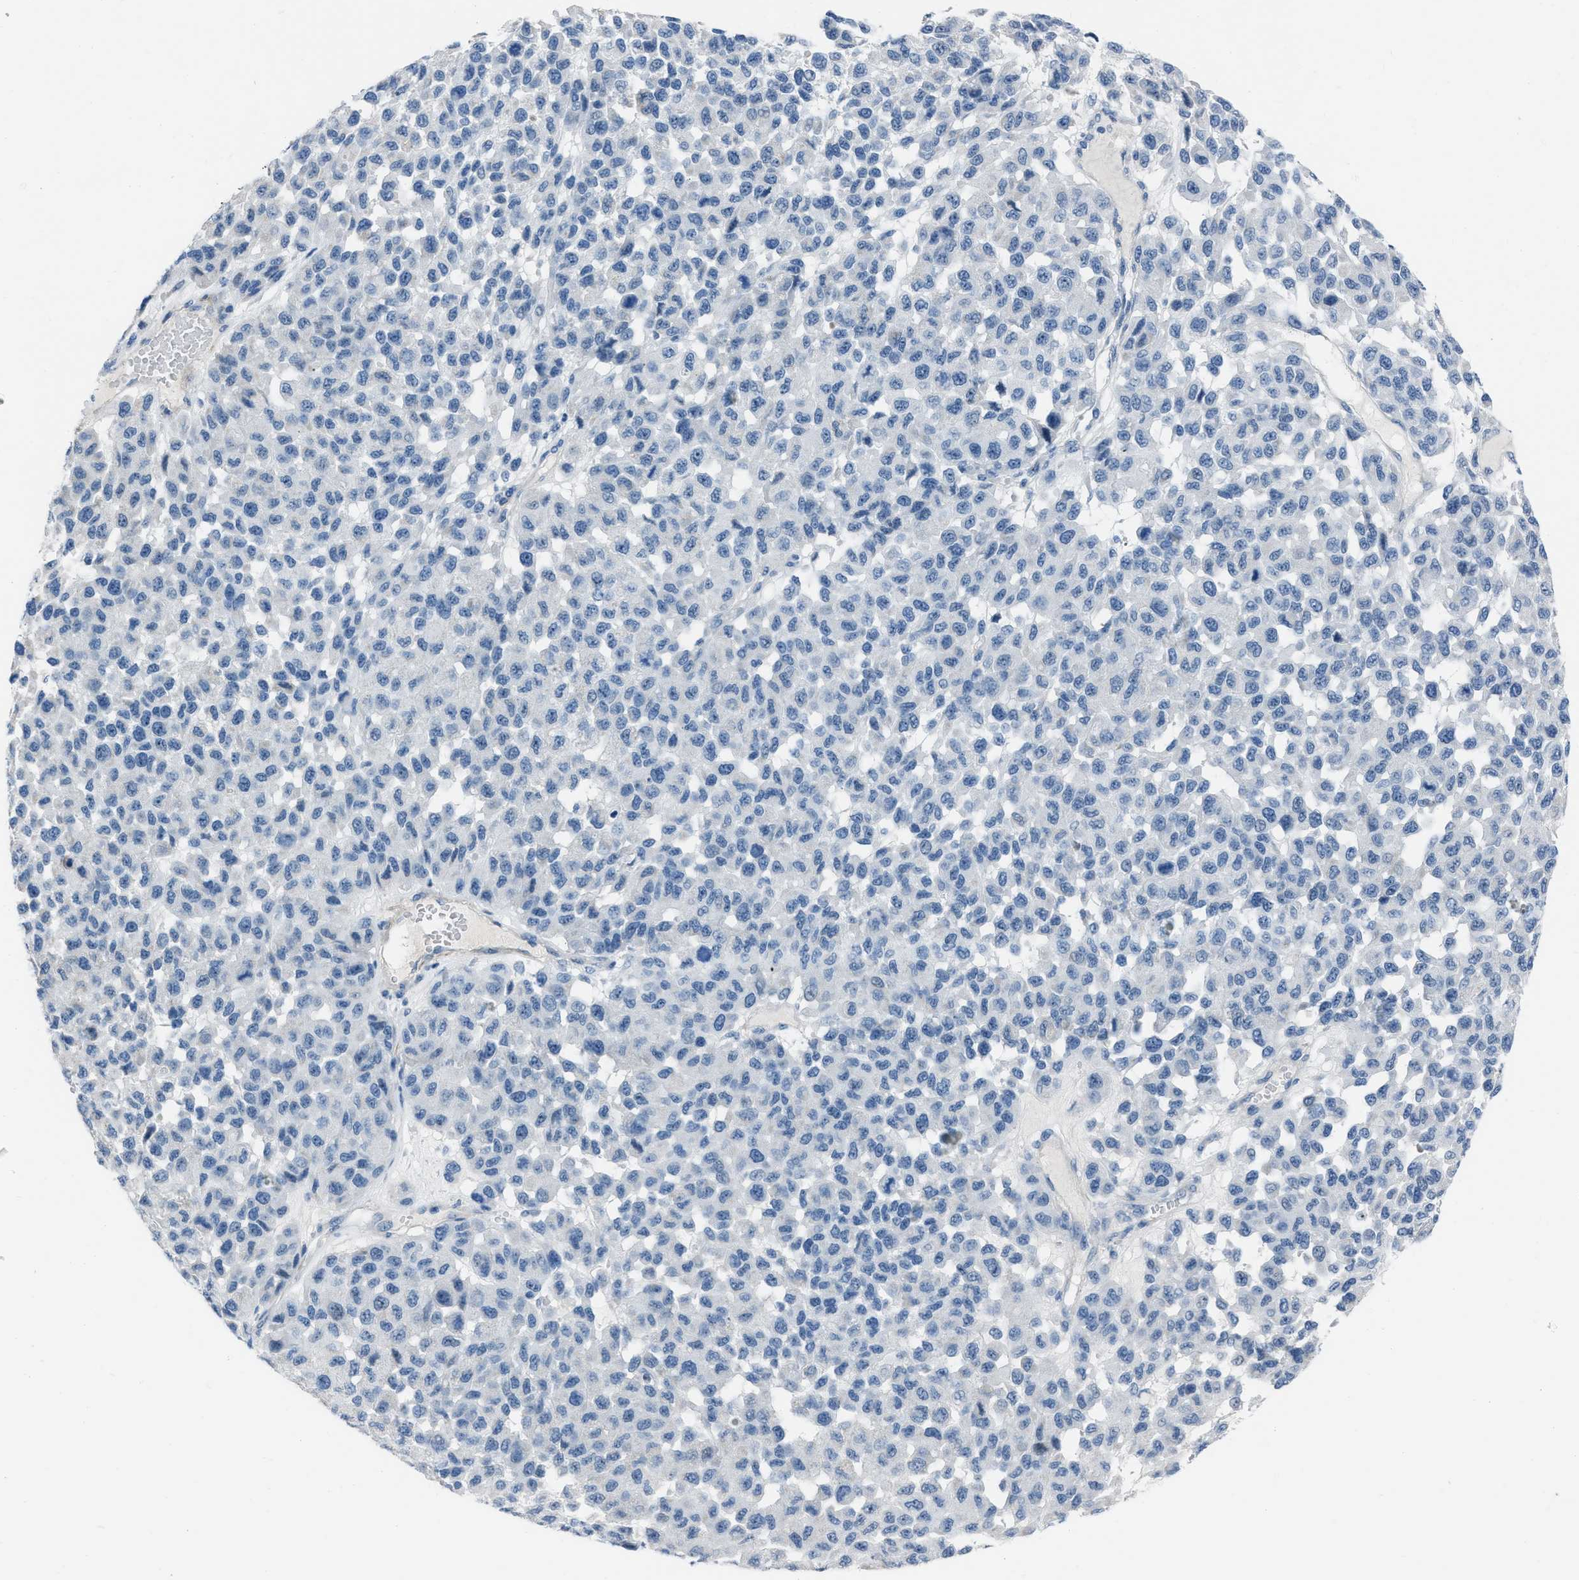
{"staining": {"intensity": "negative", "quantity": "none", "location": "none"}, "tissue": "melanoma", "cell_type": "Tumor cells", "image_type": "cancer", "snomed": [{"axis": "morphology", "description": "Malignant melanoma, NOS"}, {"axis": "topography", "description": "Skin"}], "caption": "Protein analysis of melanoma shows no significant staining in tumor cells.", "gene": "SPATC1L", "patient": {"sex": "male", "age": 62}}